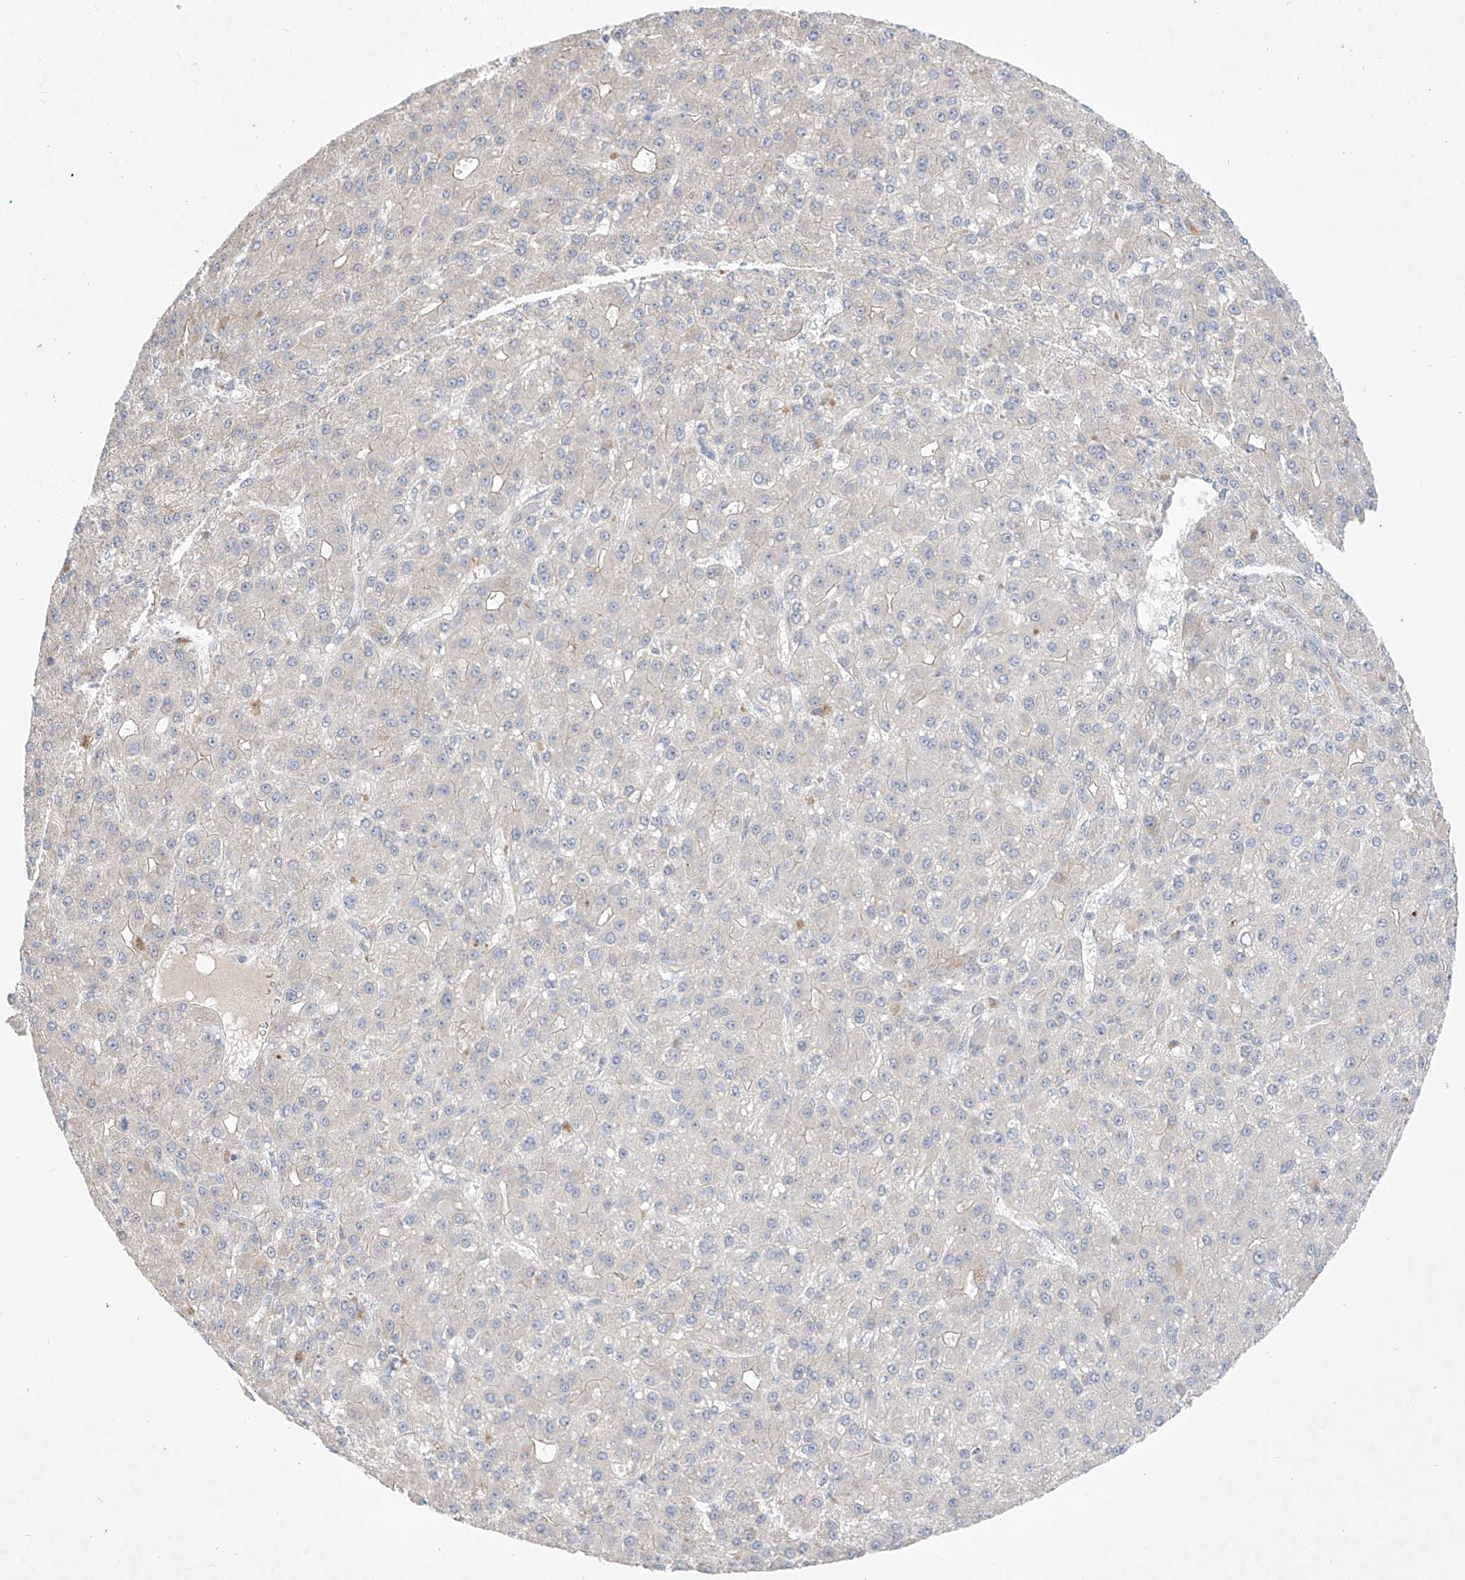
{"staining": {"intensity": "weak", "quantity": "<25%", "location": "cytoplasmic/membranous"}, "tissue": "liver cancer", "cell_type": "Tumor cells", "image_type": "cancer", "snomed": [{"axis": "morphology", "description": "Carcinoma, Hepatocellular, NOS"}, {"axis": "topography", "description": "Liver"}], "caption": "Liver hepatocellular carcinoma stained for a protein using immunohistochemistry (IHC) shows no positivity tumor cells.", "gene": "IL22RA2", "patient": {"sex": "male", "age": 67}}